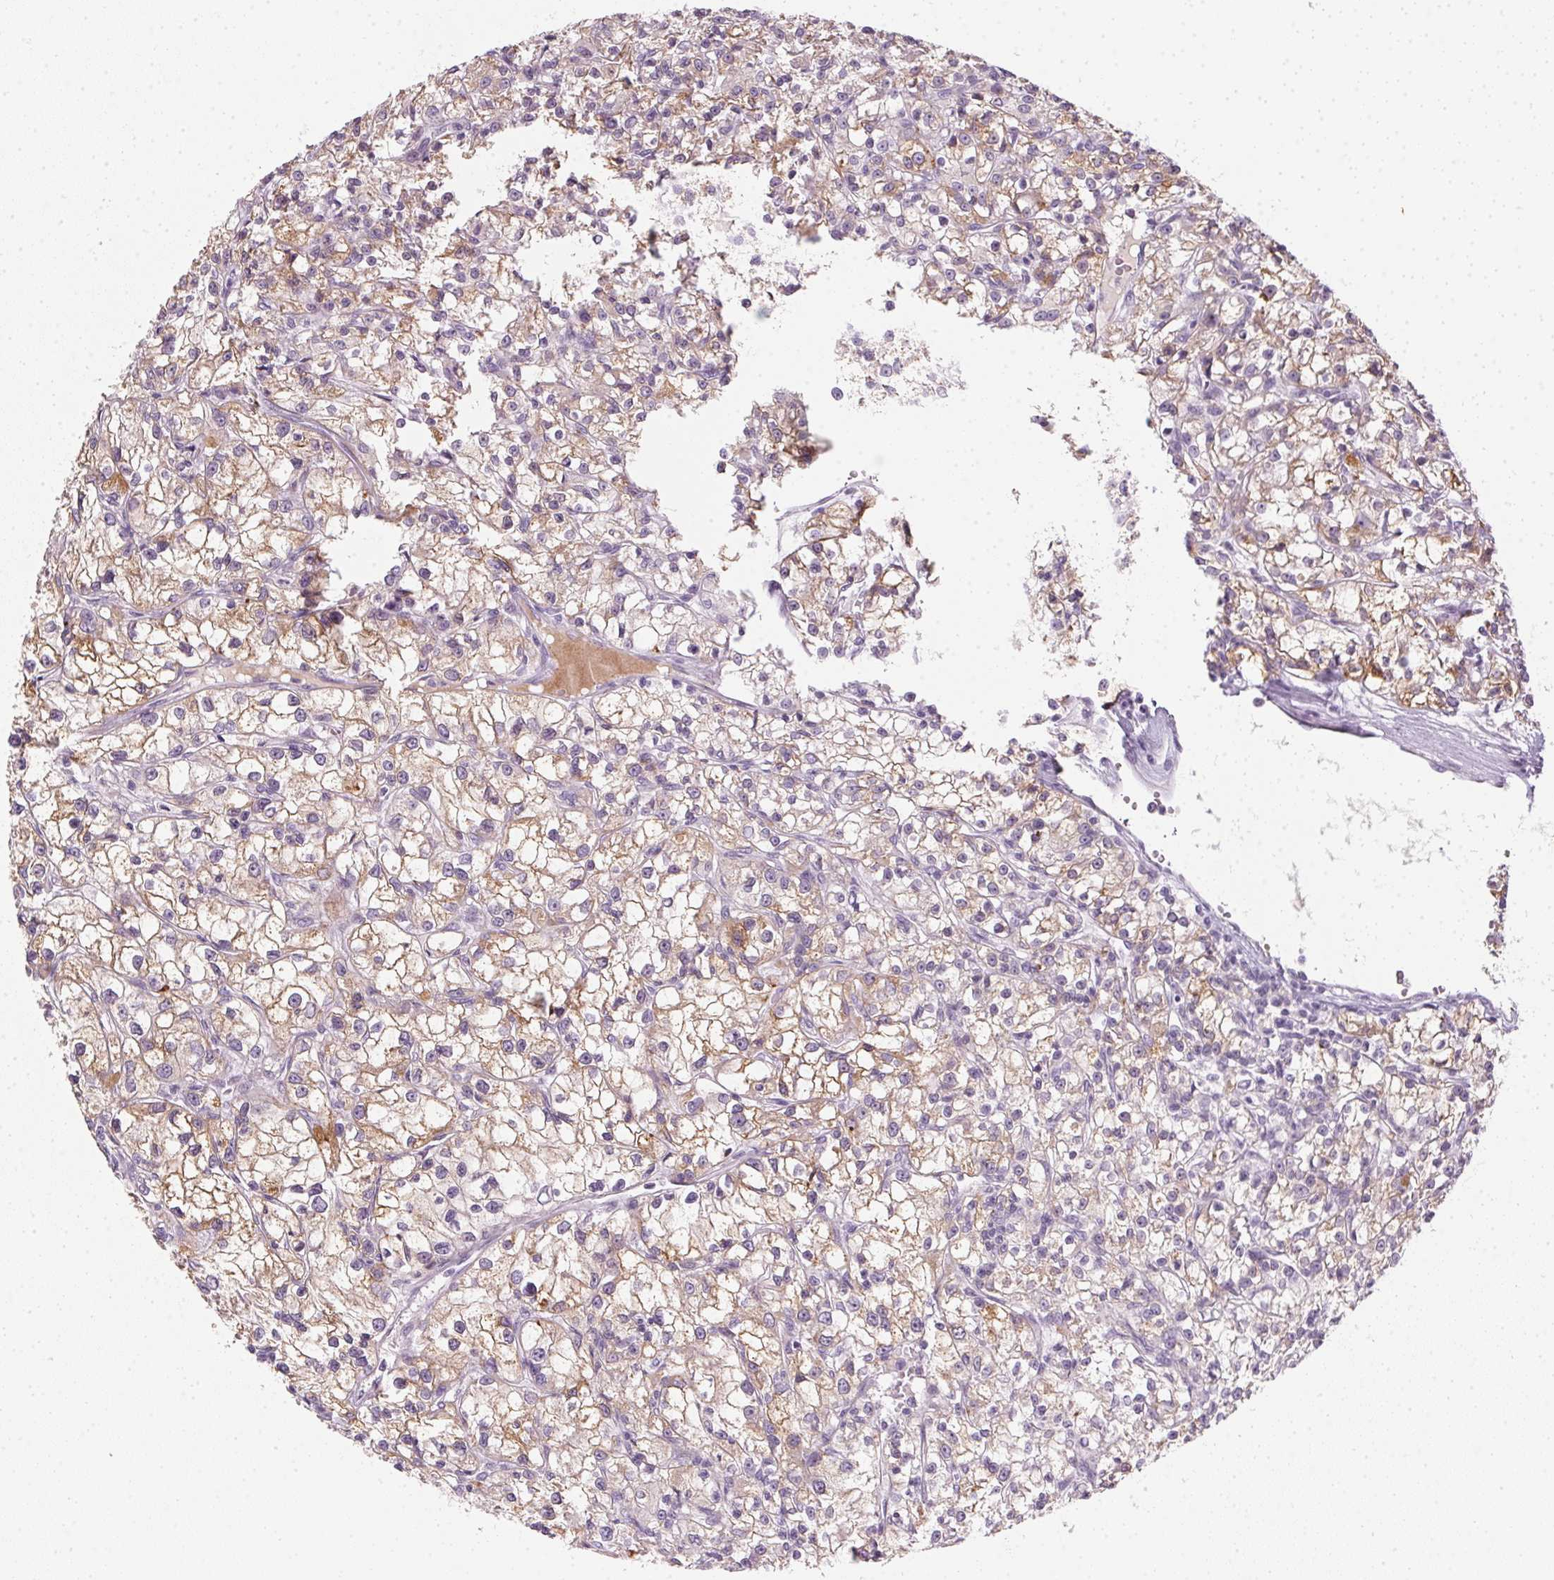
{"staining": {"intensity": "moderate", "quantity": "25%-75%", "location": "cytoplasmic/membranous"}, "tissue": "renal cancer", "cell_type": "Tumor cells", "image_type": "cancer", "snomed": [{"axis": "morphology", "description": "Adenocarcinoma, NOS"}, {"axis": "topography", "description": "Kidney"}], "caption": "High-magnification brightfield microscopy of adenocarcinoma (renal) stained with DAB (3,3'-diaminobenzidine) (brown) and counterstained with hematoxylin (blue). tumor cells exhibit moderate cytoplasmic/membranous positivity is present in about25%-75% of cells.", "gene": "TMEM72", "patient": {"sex": "female", "age": 59}}